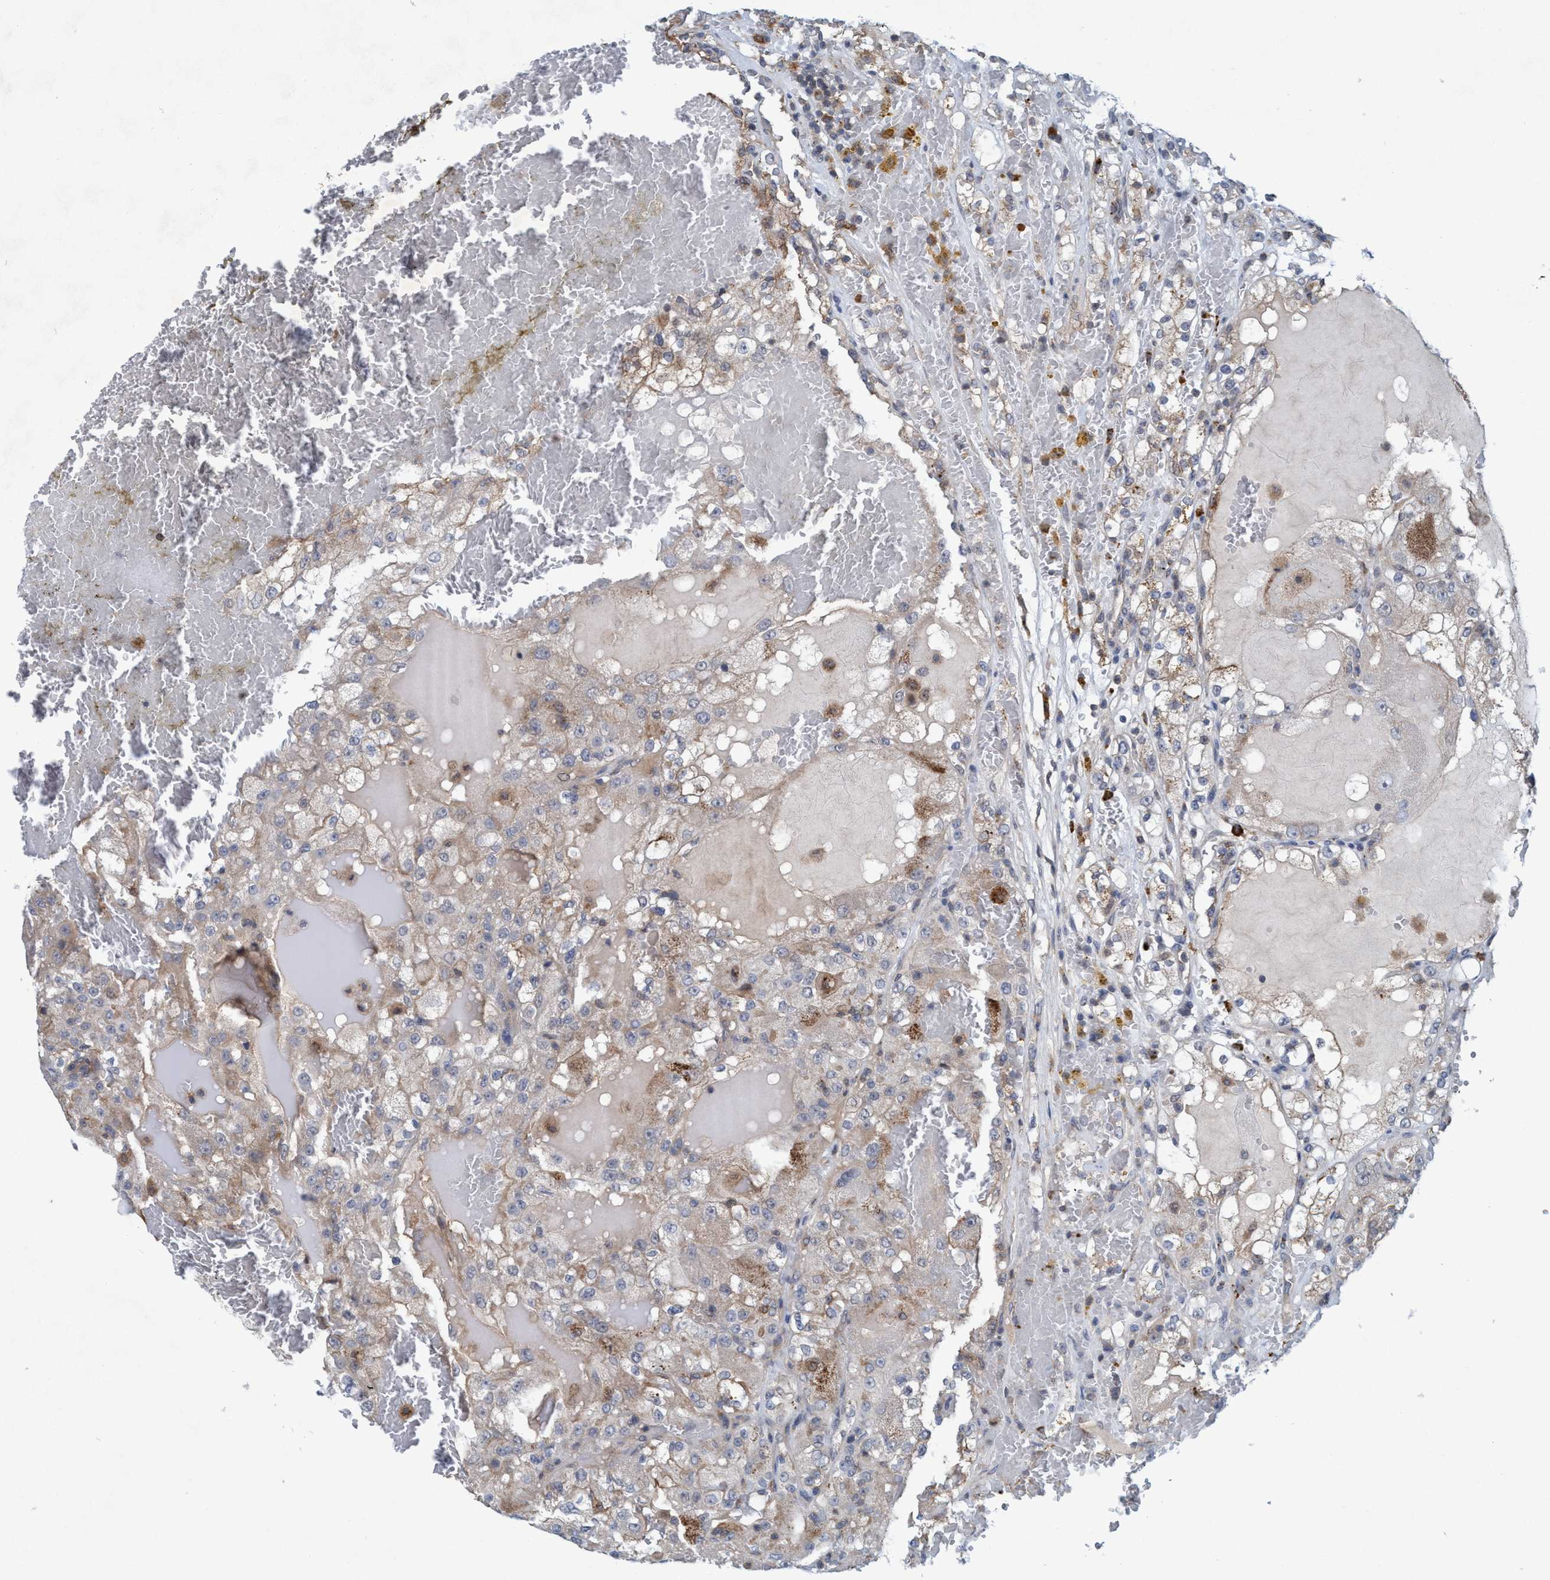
{"staining": {"intensity": "moderate", "quantity": "<25%", "location": "cytoplasmic/membranous"}, "tissue": "renal cancer", "cell_type": "Tumor cells", "image_type": "cancer", "snomed": [{"axis": "morphology", "description": "Normal tissue, NOS"}, {"axis": "morphology", "description": "Adenocarcinoma, NOS"}, {"axis": "topography", "description": "Kidney"}], "caption": "Protein expression analysis of human renal cancer (adenocarcinoma) reveals moderate cytoplasmic/membranous staining in about <25% of tumor cells.", "gene": "TRIM65", "patient": {"sex": "male", "age": 61}}